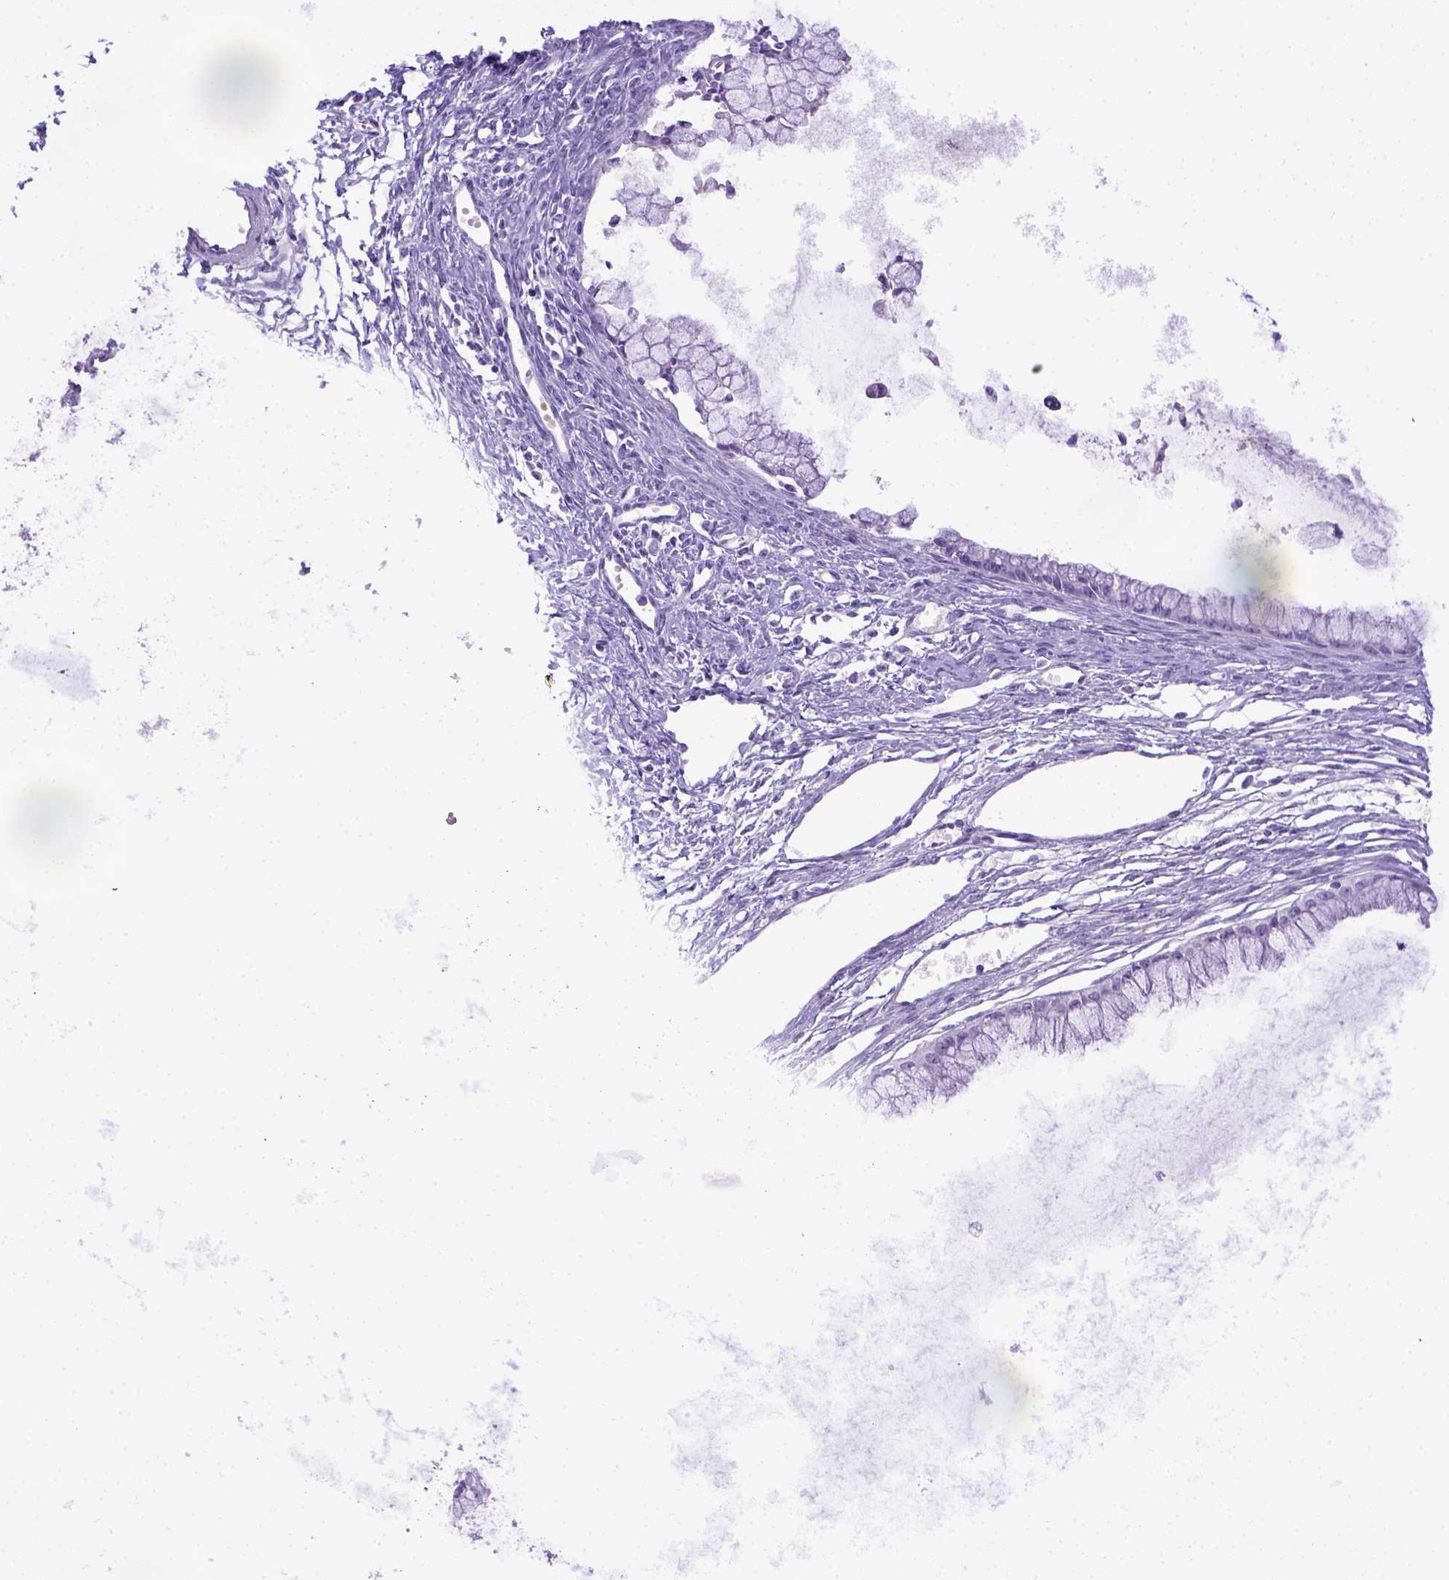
{"staining": {"intensity": "negative", "quantity": "none", "location": "none"}, "tissue": "ovarian cancer", "cell_type": "Tumor cells", "image_type": "cancer", "snomed": [{"axis": "morphology", "description": "Cystadenocarcinoma, mucinous, NOS"}, {"axis": "topography", "description": "Ovary"}], "caption": "DAB immunohistochemical staining of human mucinous cystadenocarcinoma (ovarian) exhibits no significant expression in tumor cells.", "gene": "ITIH4", "patient": {"sex": "female", "age": 41}}